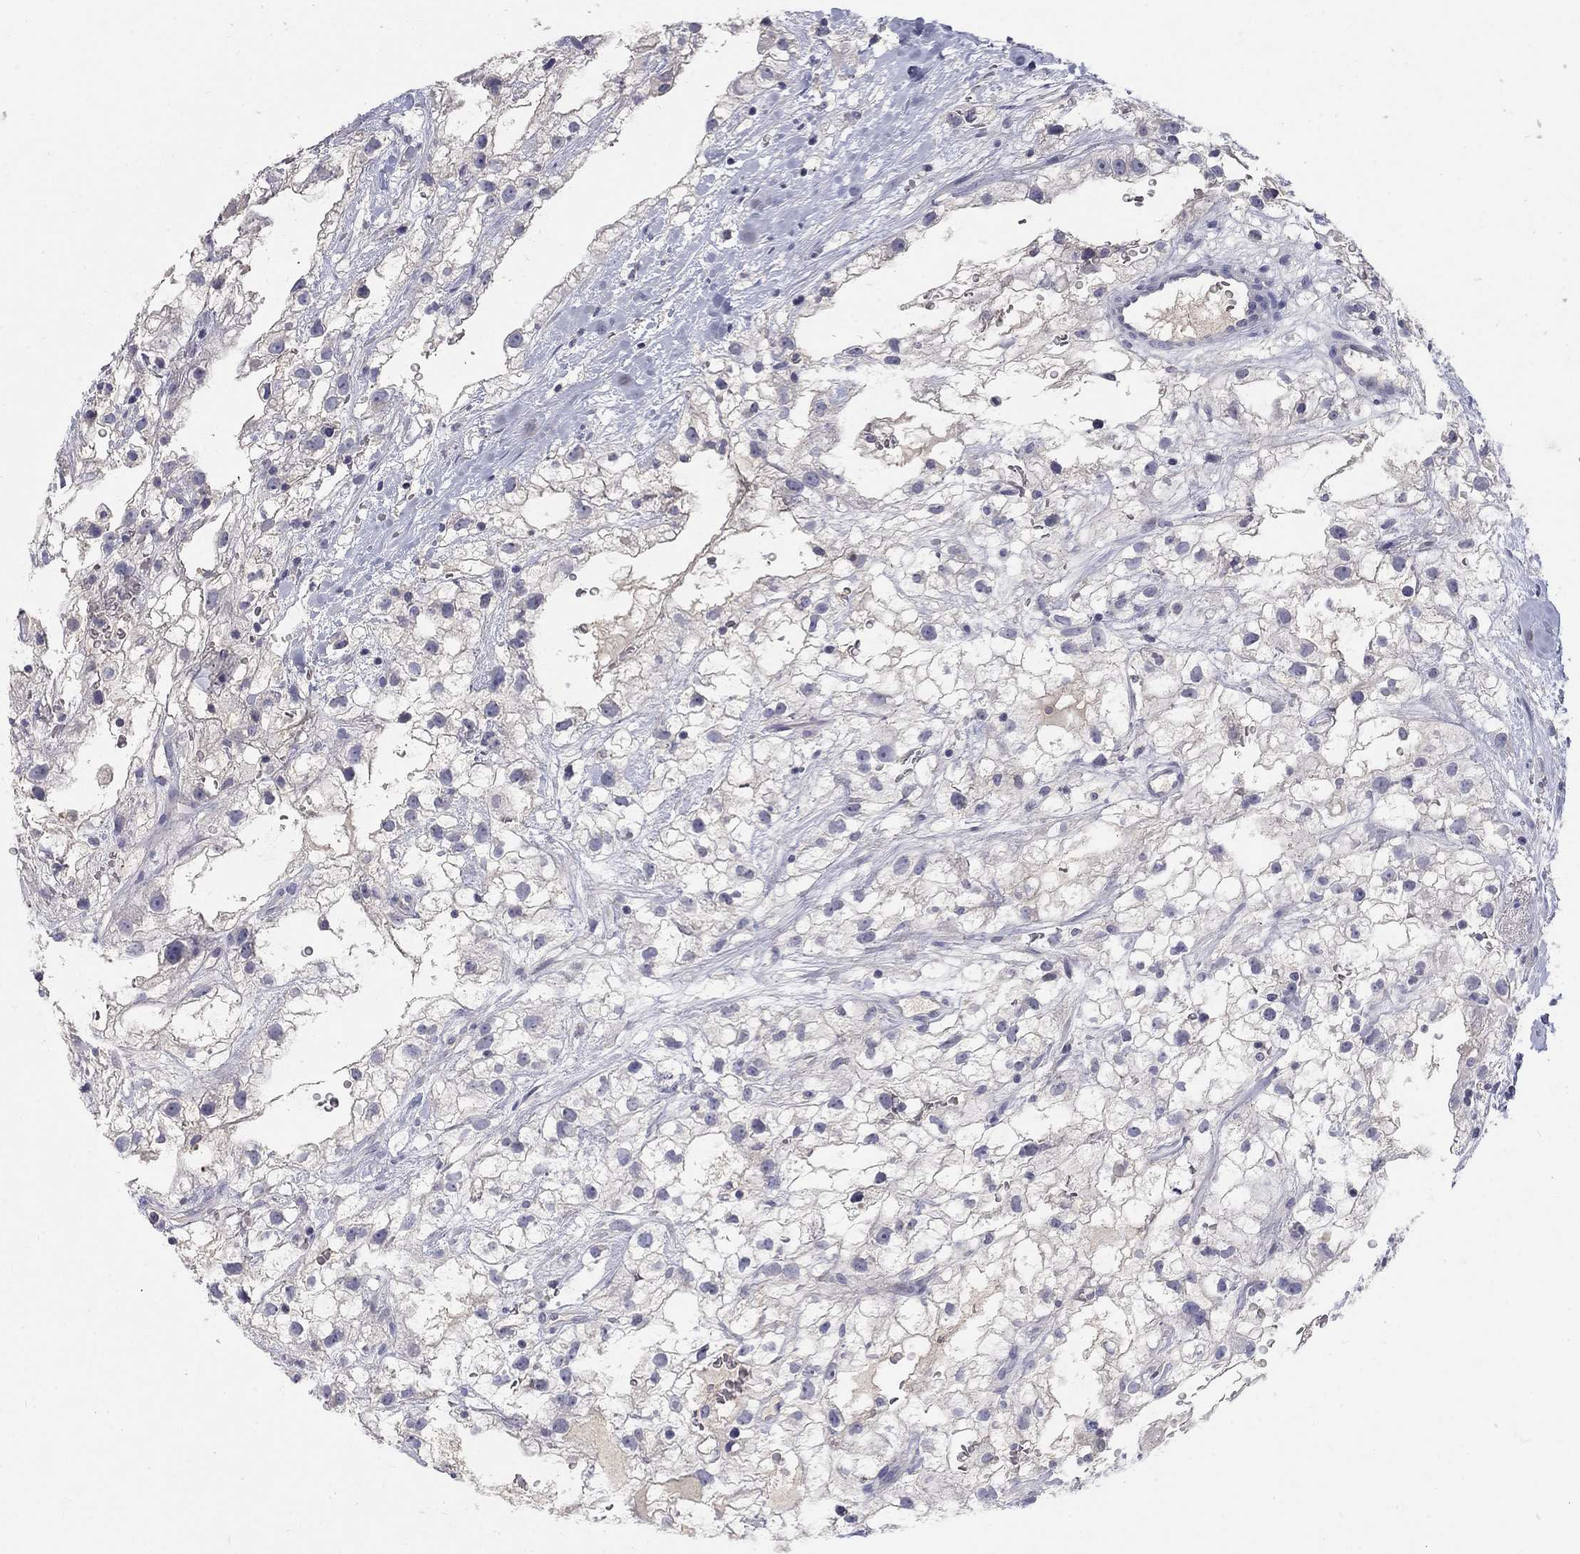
{"staining": {"intensity": "negative", "quantity": "none", "location": "none"}, "tissue": "renal cancer", "cell_type": "Tumor cells", "image_type": "cancer", "snomed": [{"axis": "morphology", "description": "Adenocarcinoma, NOS"}, {"axis": "topography", "description": "Kidney"}], "caption": "The micrograph exhibits no significant expression in tumor cells of renal cancer.", "gene": "PTH1R", "patient": {"sex": "male", "age": 59}}